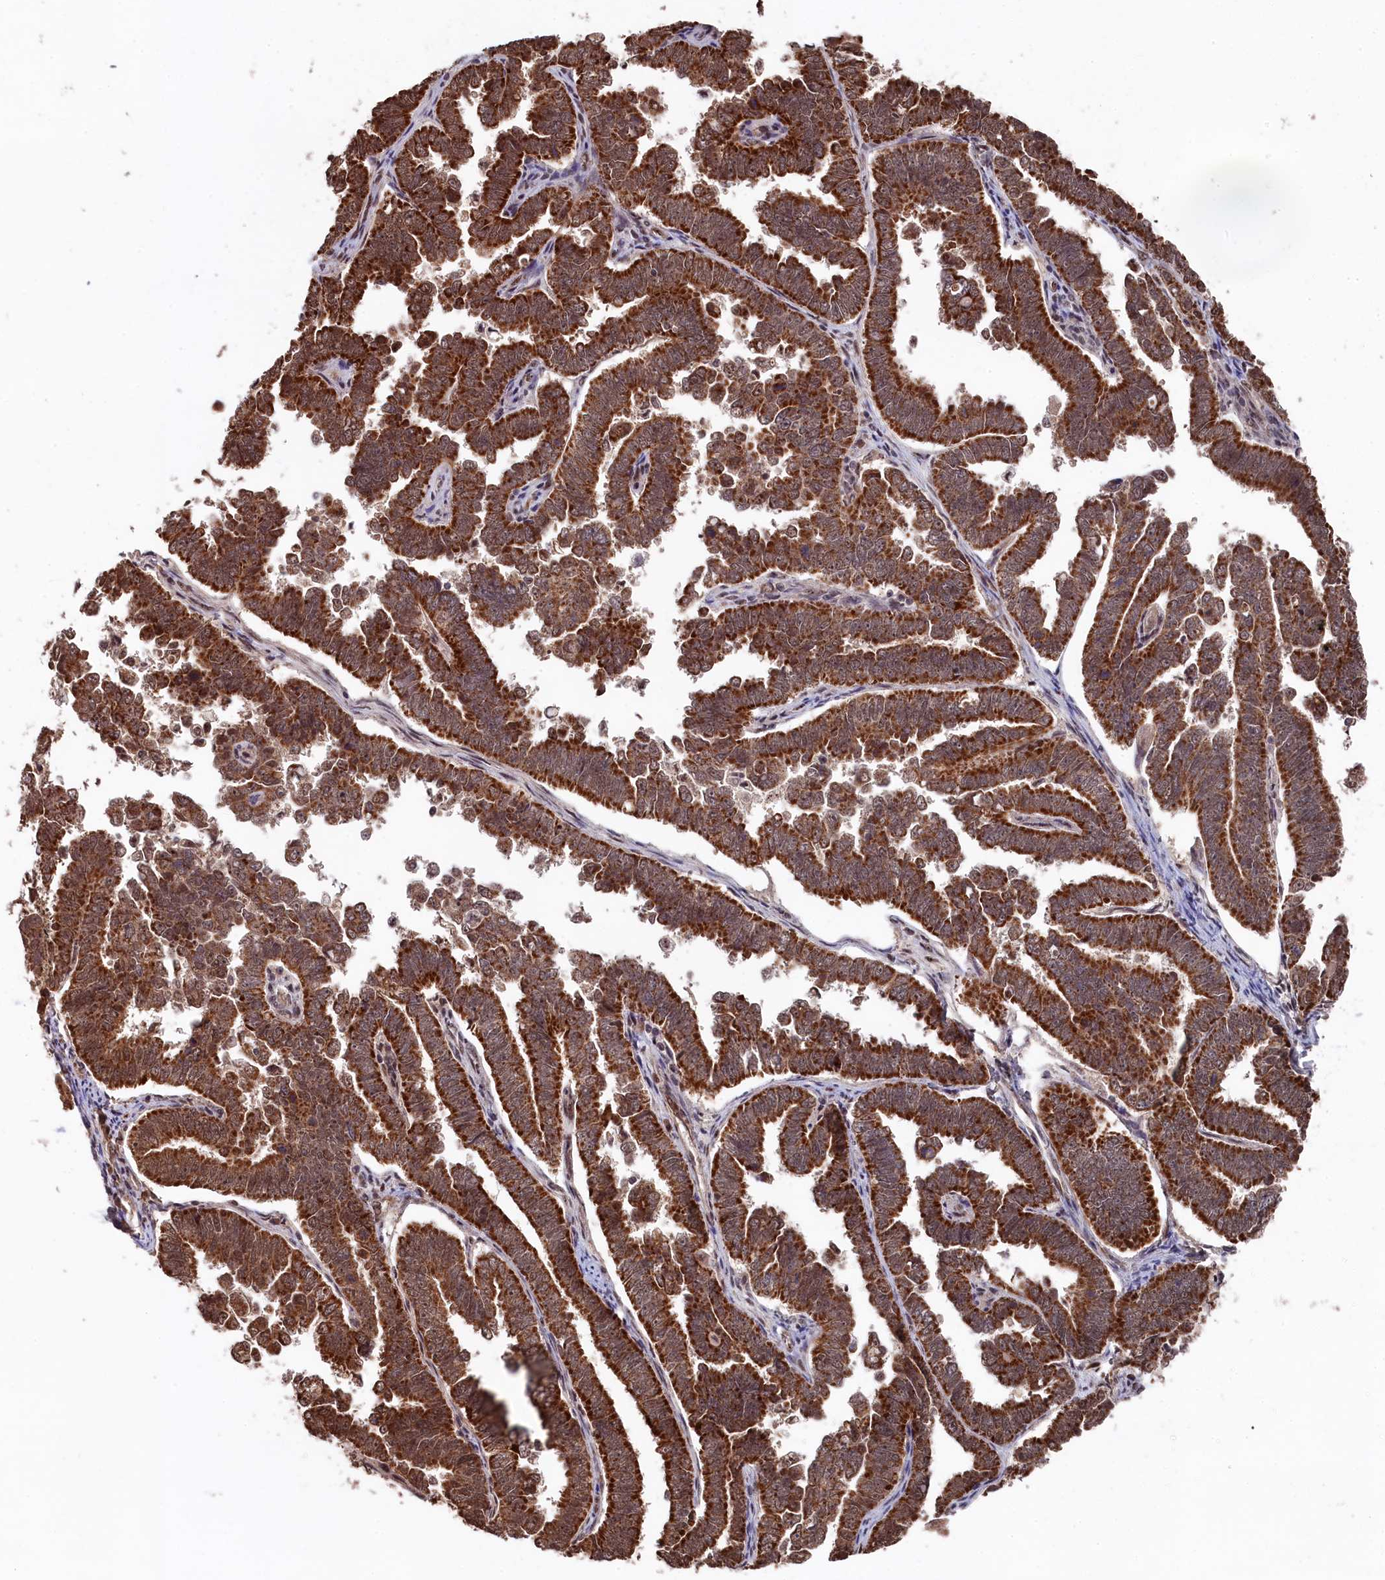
{"staining": {"intensity": "strong", "quantity": ">75%", "location": "cytoplasmic/membranous,nuclear"}, "tissue": "endometrial cancer", "cell_type": "Tumor cells", "image_type": "cancer", "snomed": [{"axis": "morphology", "description": "Adenocarcinoma, NOS"}, {"axis": "topography", "description": "Endometrium"}], "caption": "There is high levels of strong cytoplasmic/membranous and nuclear staining in tumor cells of adenocarcinoma (endometrial), as demonstrated by immunohistochemical staining (brown color).", "gene": "CLPX", "patient": {"sex": "female", "age": 75}}